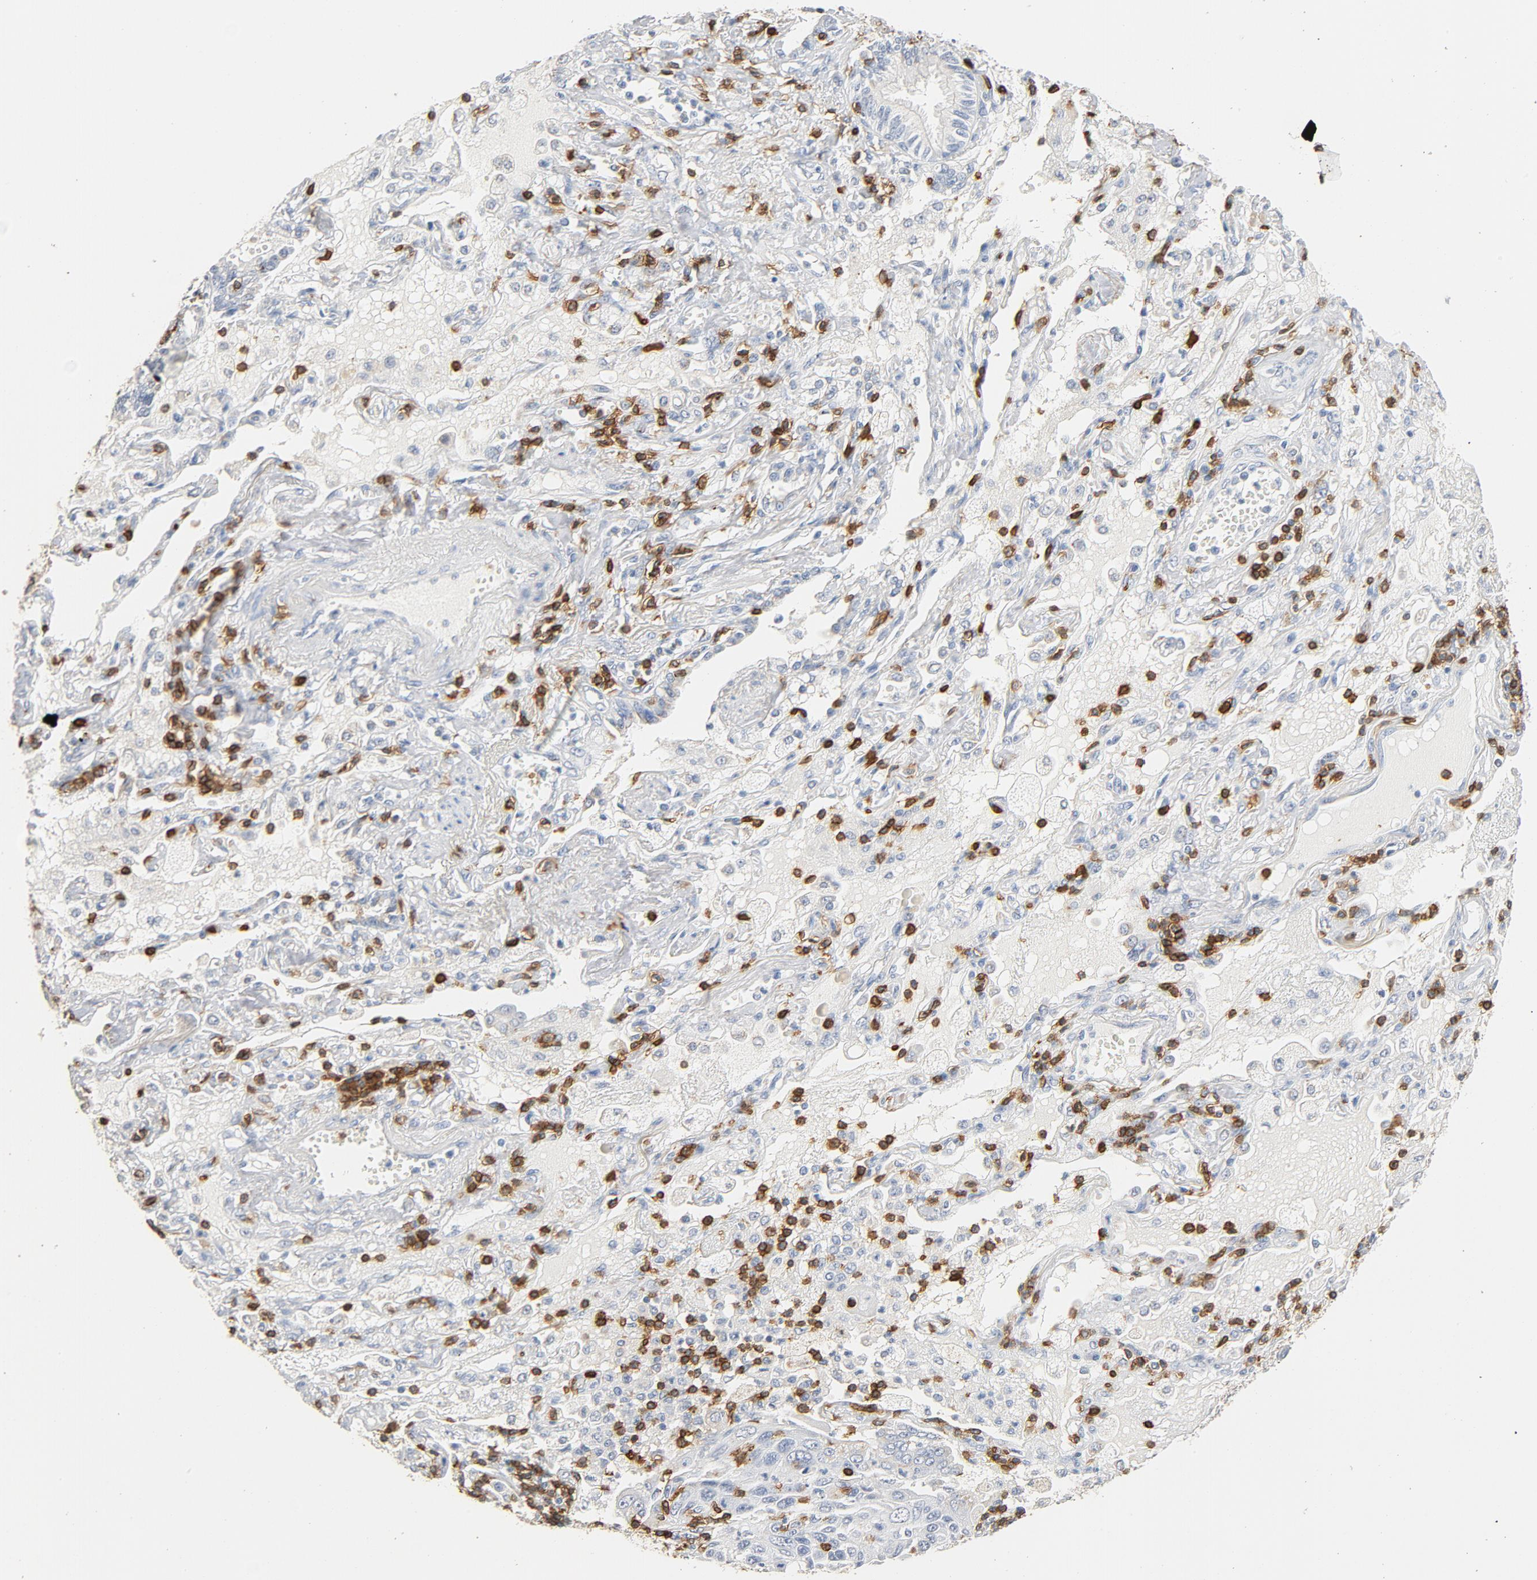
{"staining": {"intensity": "negative", "quantity": "none", "location": "none"}, "tissue": "lung cancer", "cell_type": "Tumor cells", "image_type": "cancer", "snomed": [{"axis": "morphology", "description": "Squamous cell carcinoma, NOS"}, {"axis": "topography", "description": "Lung"}], "caption": "Immunohistochemistry (IHC) histopathology image of lung cancer (squamous cell carcinoma) stained for a protein (brown), which demonstrates no positivity in tumor cells.", "gene": "CD247", "patient": {"sex": "female", "age": 76}}